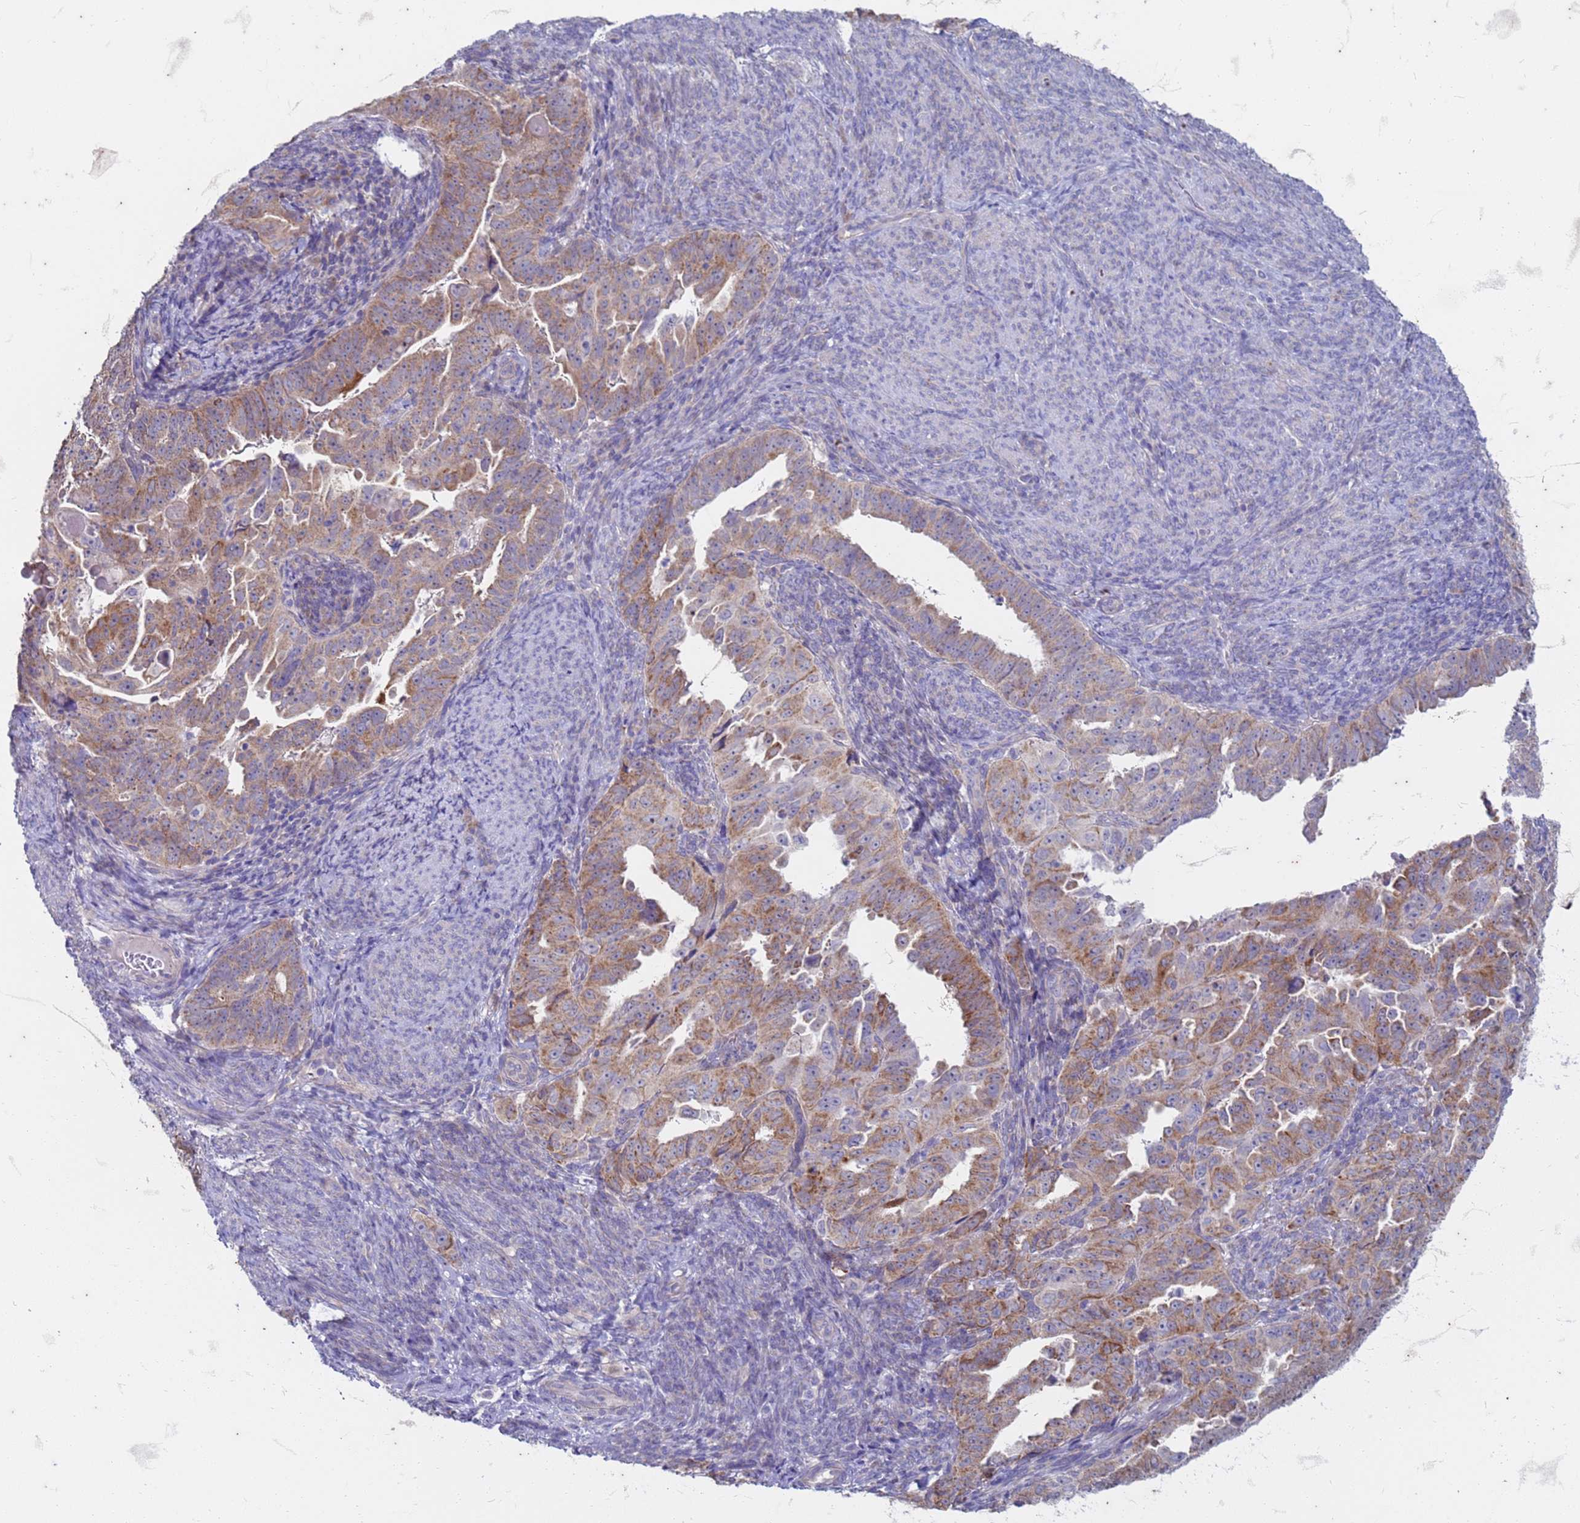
{"staining": {"intensity": "moderate", "quantity": ">75%", "location": "cytoplasmic/membranous"}, "tissue": "endometrial cancer", "cell_type": "Tumor cells", "image_type": "cancer", "snomed": [{"axis": "morphology", "description": "Adenocarcinoma, NOS"}, {"axis": "topography", "description": "Endometrium"}], "caption": "IHC of human endometrial adenocarcinoma shows medium levels of moderate cytoplasmic/membranous staining in approximately >75% of tumor cells.", "gene": "SUCO", "patient": {"sex": "female", "age": 65}}